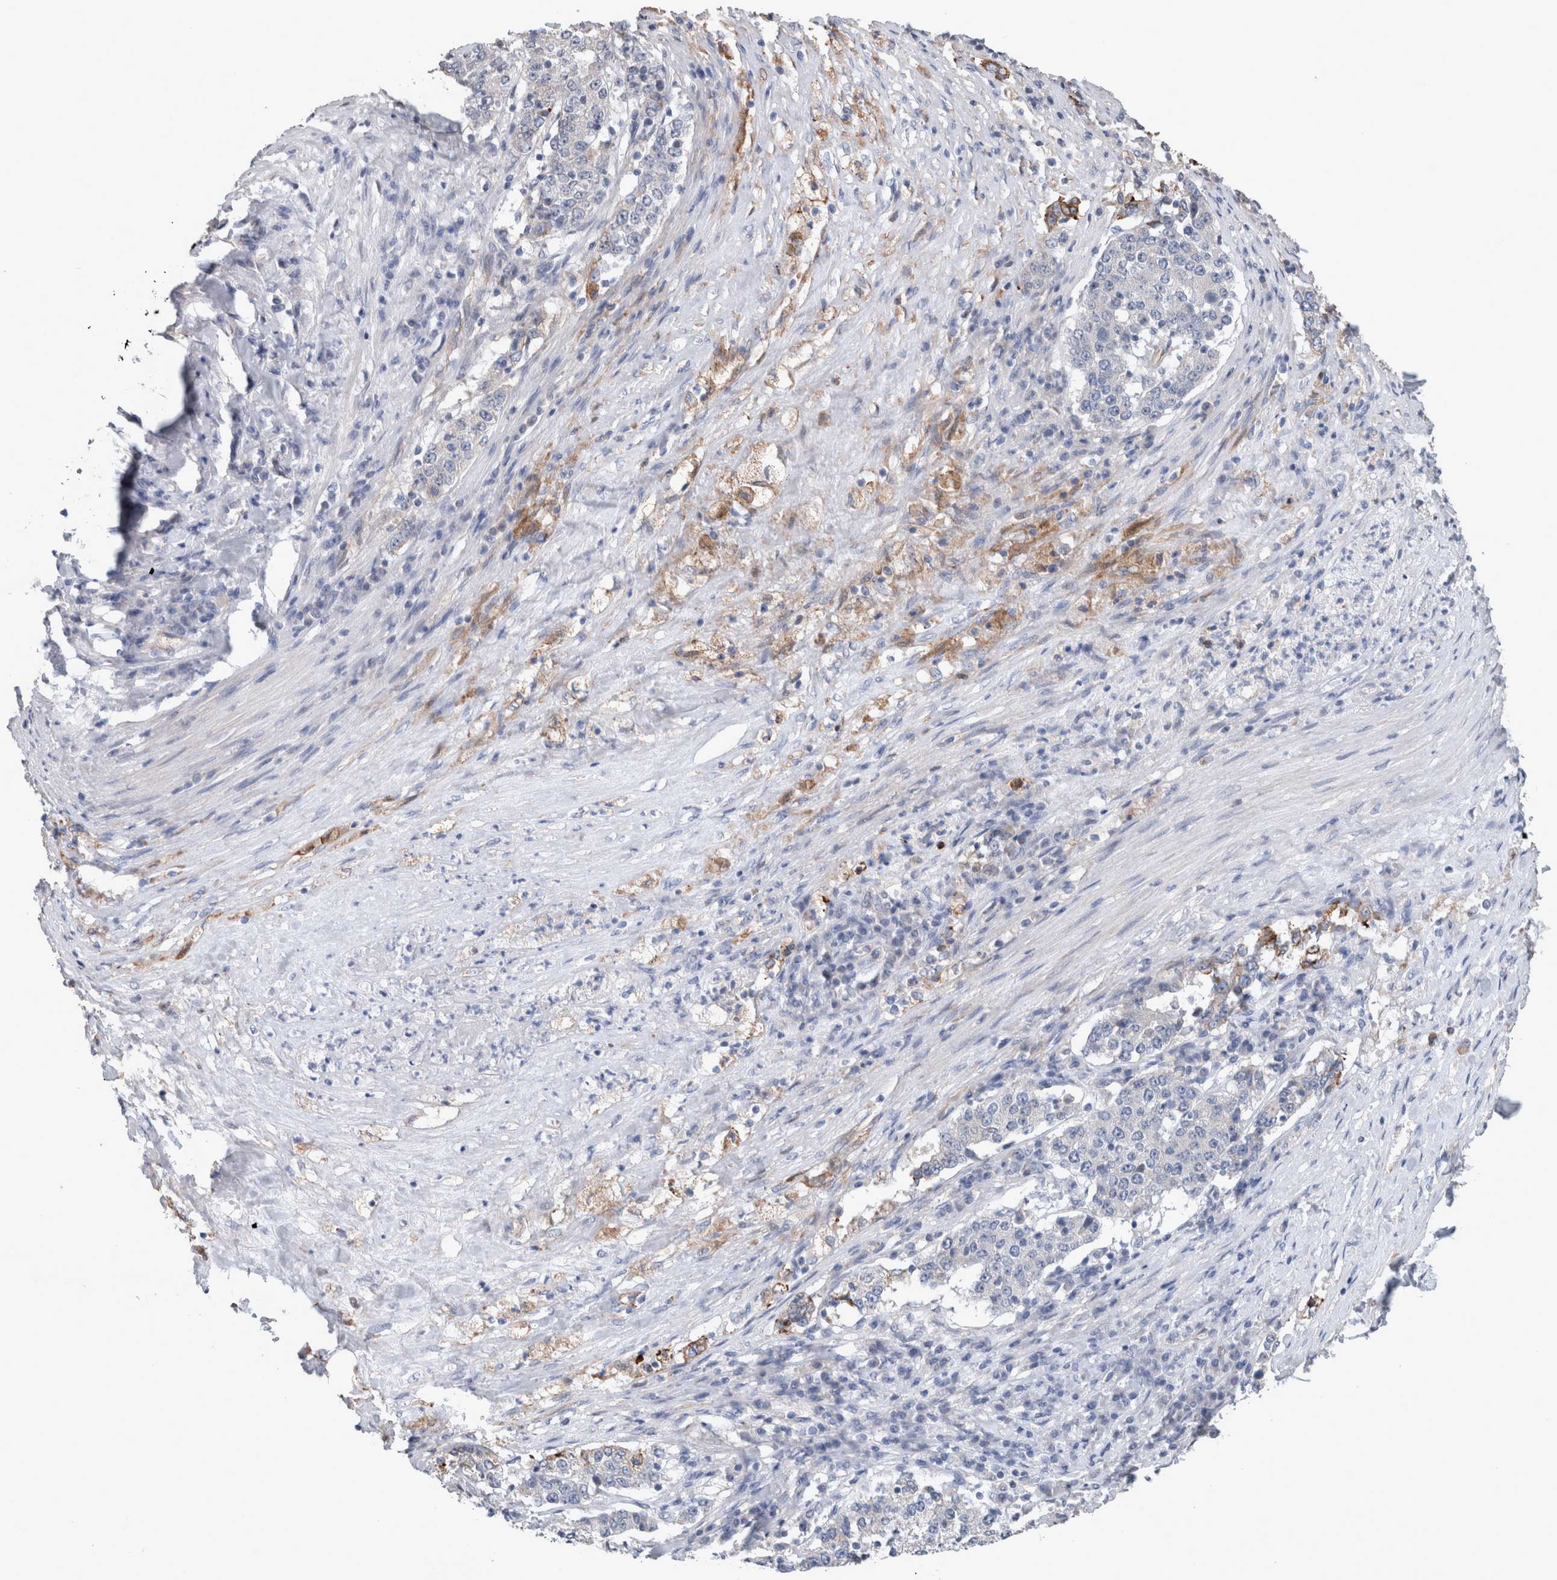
{"staining": {"intensity": "negative", "quantity": "none", "location": "none"}, "tissue": "stomach cancer", "cell_type": "Tumor cells", "image_type": "cancer", "snomed": [{"axis": "morphology", "description": "Adenocarcinoma, NOS"}, {"axis": "topography", "description": "Stomach"}], "caption": "This is an immunohistochemistry (IHC) photomicrograph of adenocarcinoma (stomach). There is no positivity in tumor cells.", "gene": "BCAM", "patient": {"sex": "male", "age": 59}}